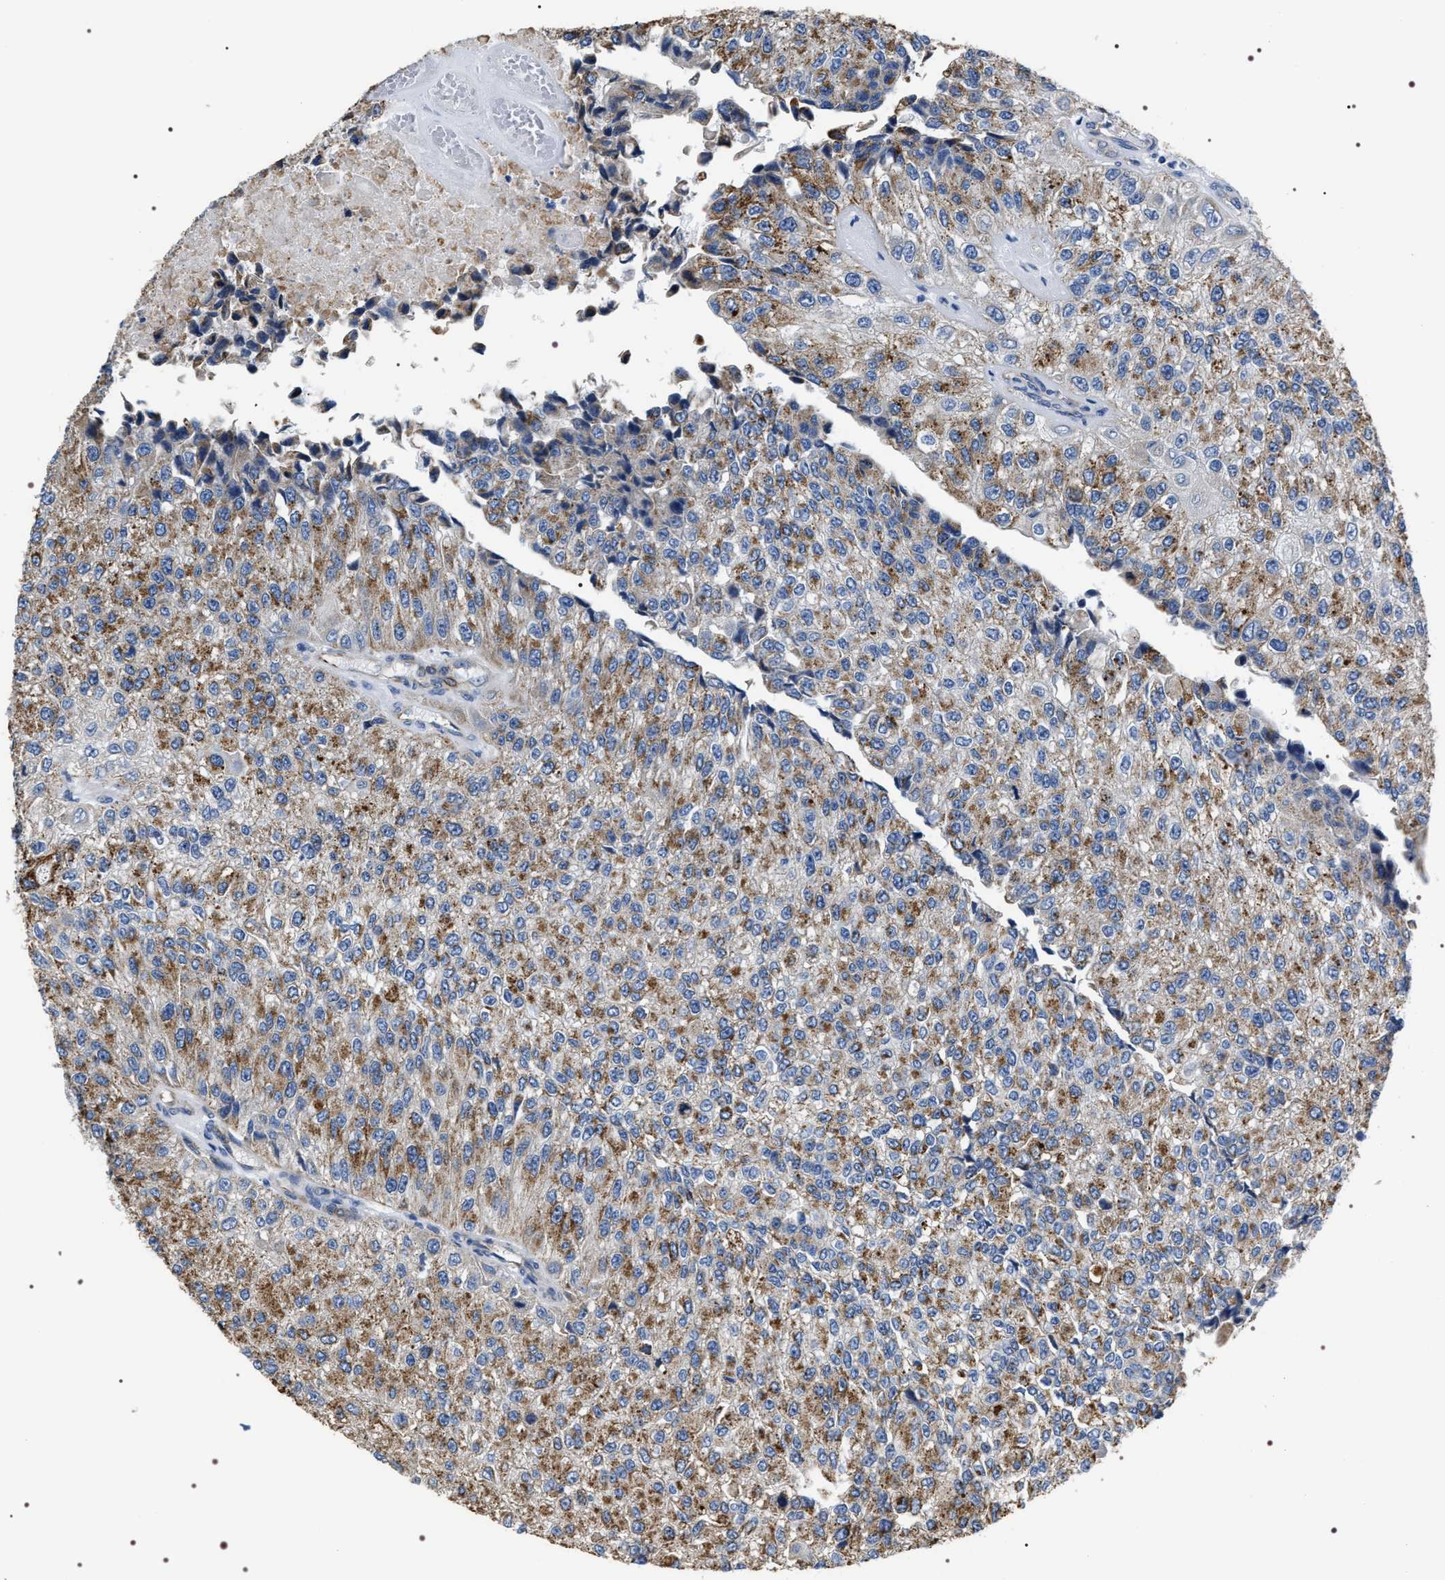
{"staining": {"intensity": "moderate", "quantity": ">75%", "location": "cytoplasmic/membranous"}, "tissue": "urothelial cancer", "cell_type": "Tumor cells", "image_type": "cancer", "snomed": [{"axis": "morphology", "description": "Urothelial carcinoma, High grade"}, {"axis": "topography", "description": "Kidney"}, {"axis": "topography", "description": "Urinary bladder"}], "caption": "Urothelial cancer stained with a protein marker reveals moderate staining in tumor cells.", "gene": "PKD1L1", "patient": {"sex": "male", "age": 77}}